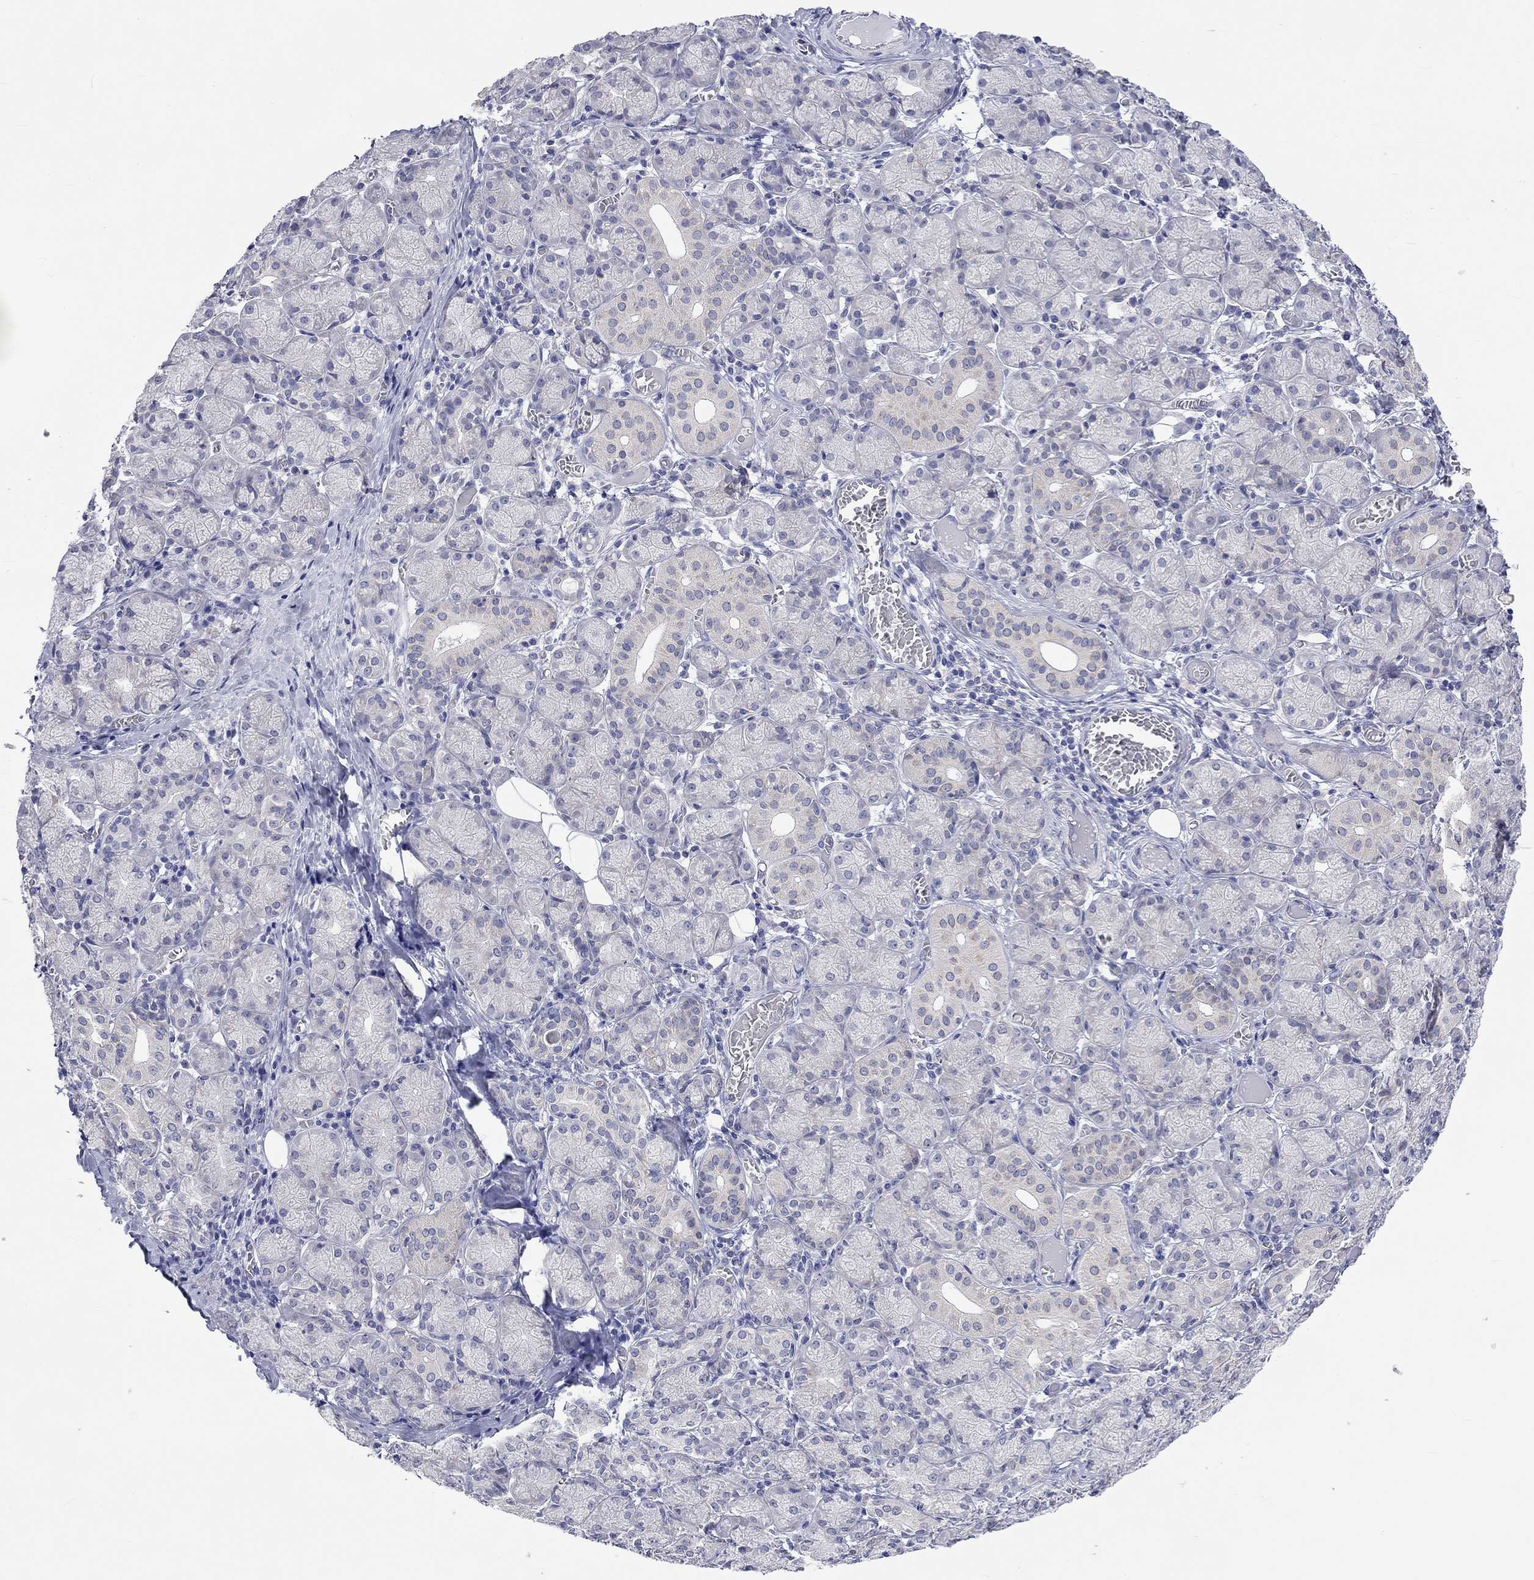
{"staining": {"intensity": "negative", "quantity": "none", "location": "none"}, "tissue": "salivary gland", "cell_type": "Glandular cells", "image_type": "normal", "snomed": [{"axis": "morphology", "description": "Normal tissue, NOS"}, {"axis": "topography", "description": "Salivary gland"}, {"axis": "topography", "description": "Peripheral nerve tissue"}], "caption": "Glandular cells show no significant protein expression in normal salivary gland. (Stains: DAB (3,3'-diaminobenzidine) immunohistochemistry with hematoxylin counter stain, Microscopy: brightfield microscopy at high magnification).", "gene": "CERS1", "patient": {"sex": "female", "age": 24}}